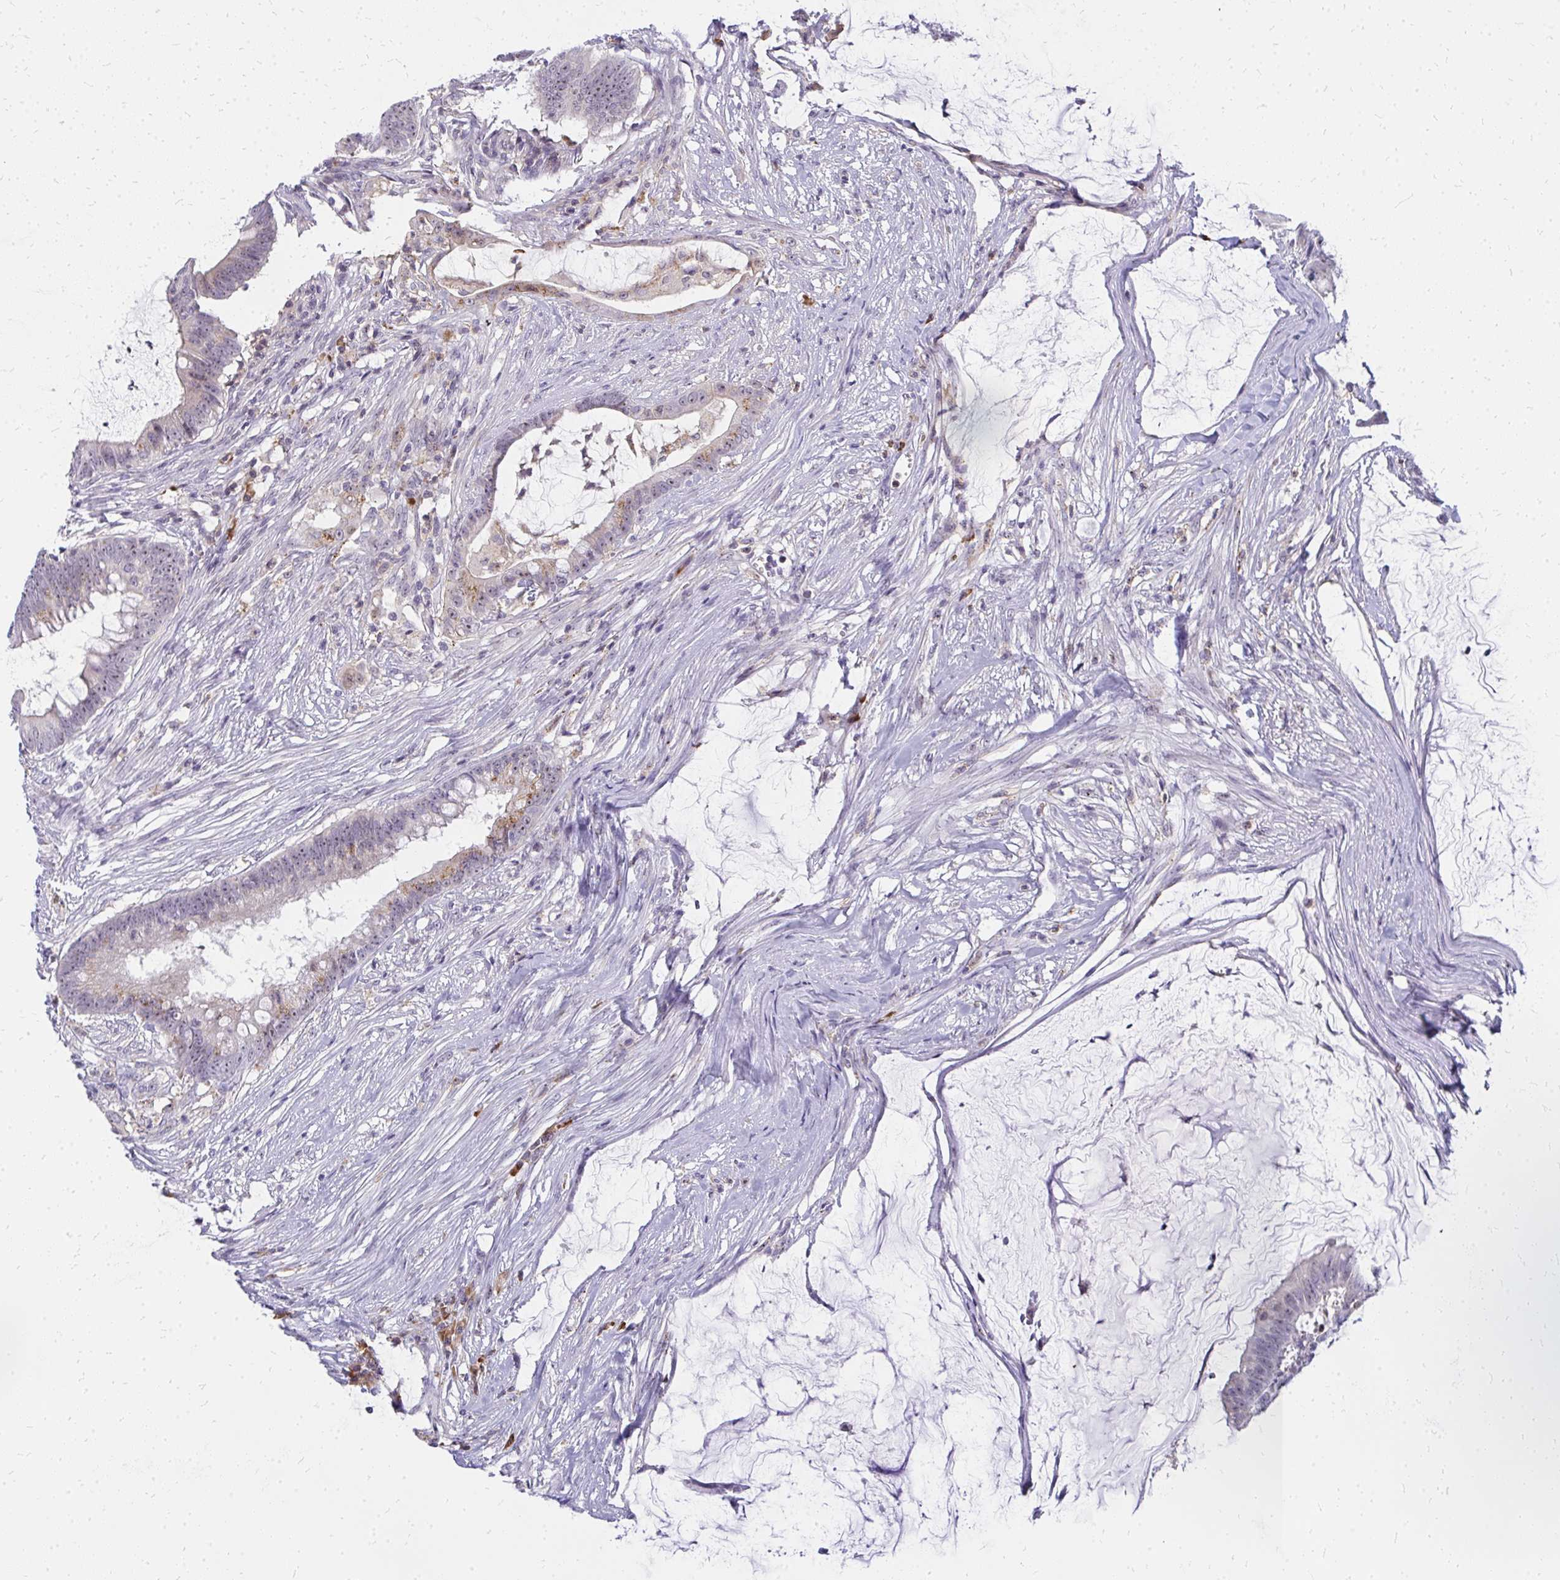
{"staining": {"intensity": "weak", "quantity": "25%-75%", "location": "cytoplasmic/membranous,nuclear"}, "tissue": "colorectal cancer", "cell_type": "Tumor cells", "image_type": "cancer", "snomed": [{"axis": "morphology", "description": "Adenocarcinoma, NOS"}, {"axis": "topography", "description": "Colon"}], "caption": "Protein staining of colorectal adenocarcinoma tissue shows weak cytoplasmic/membranous and nuclear expression in about 25%-75% of tumor cells.", "gene": "FAM9A", "patient": {"sex": "male", "age": 62}}